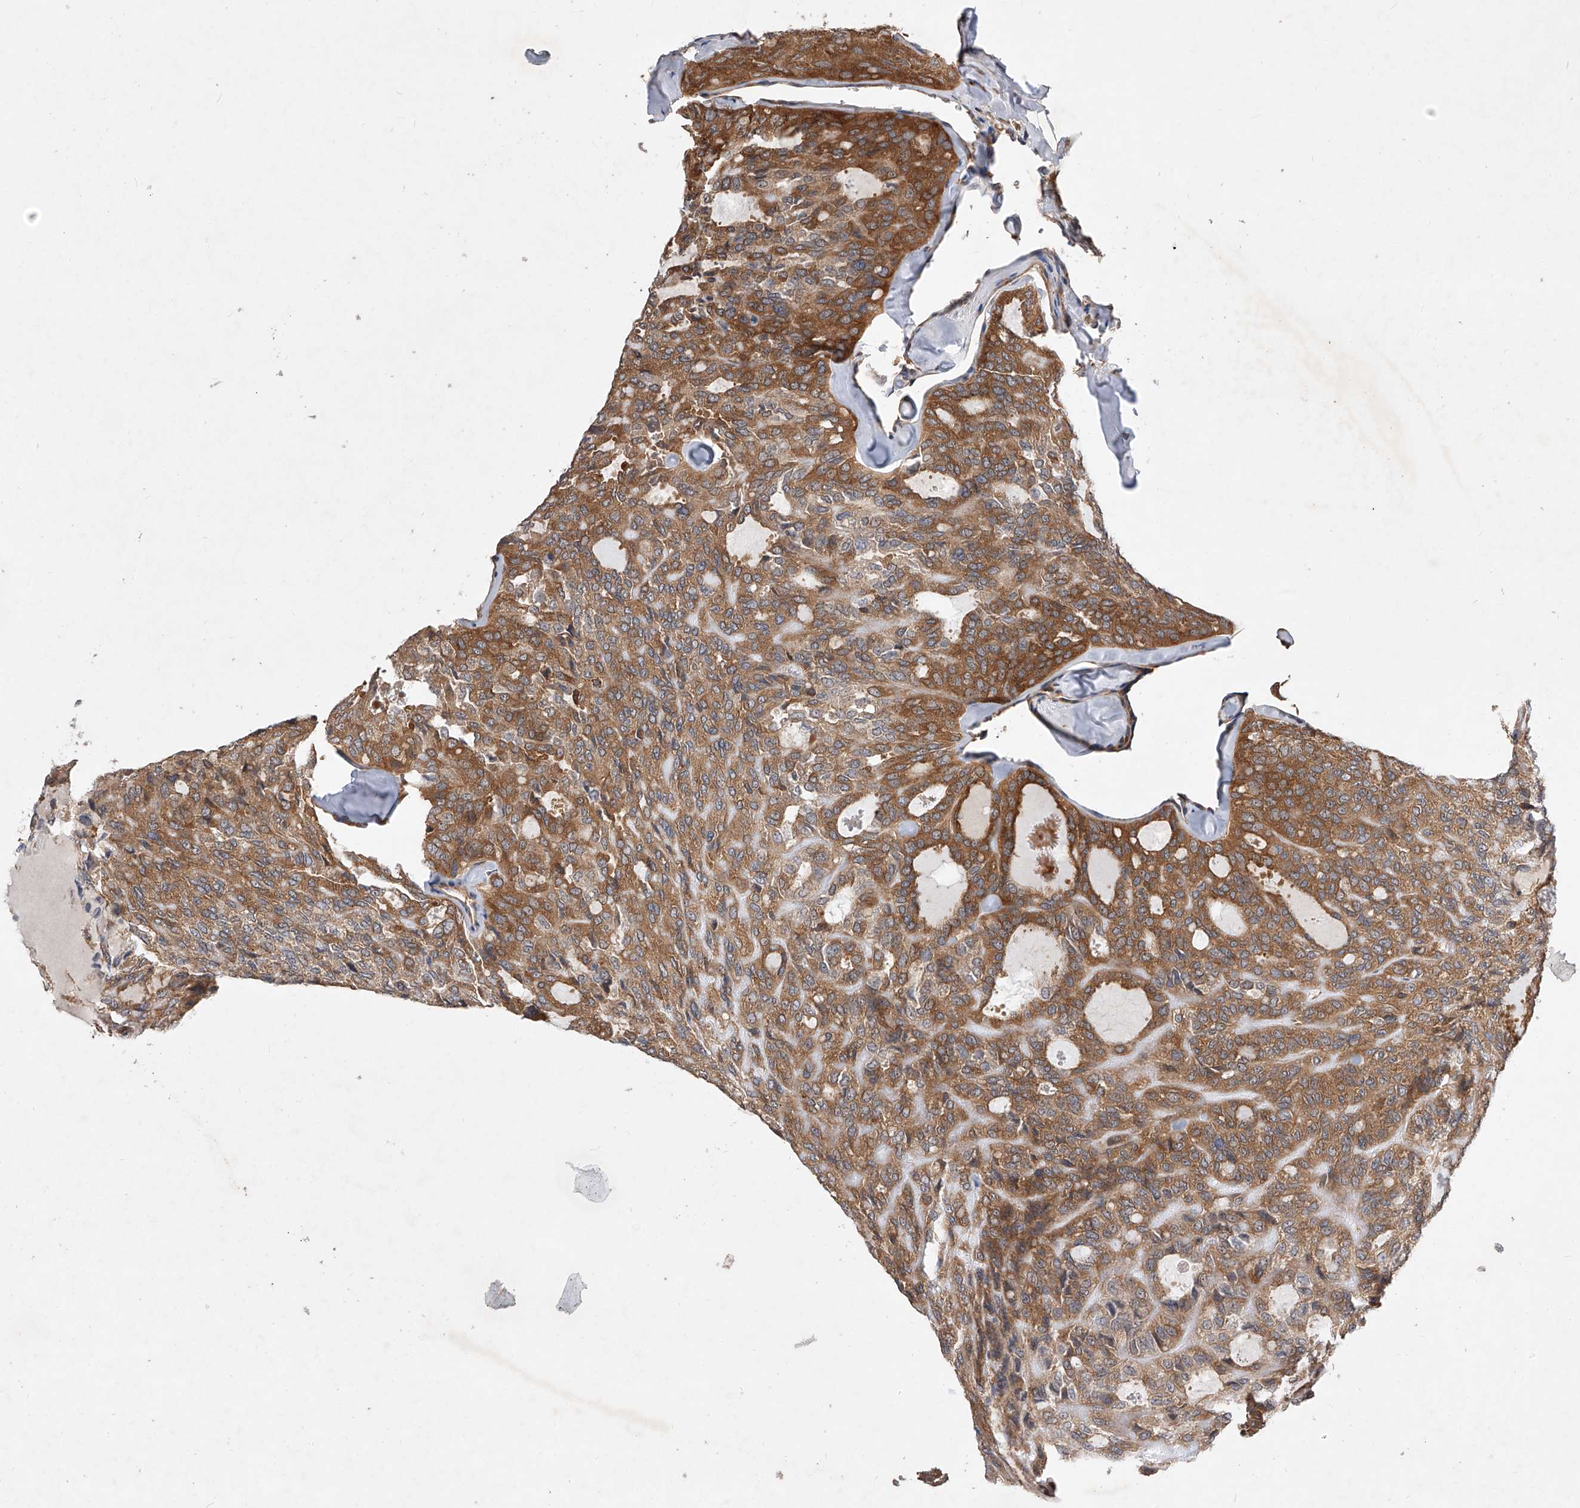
{"staining": {"intensity": "strong", "quantity": ">75%", "location": "cytoplasmic/membranous"}, "tissue": "thyroid cancer", "cell_type": "Tumor cells", "image_type": "cancer", "snomed": [{"axis": "morphology", "description": "Follicular adenoma carcinoma, NOS"}, {"axis": "topography", "description": "Thyroid gland"}], "caption": "Protein expression by IHC shows strong cytoplasmic/membranous positivity in about >75% of tumor cells in follicular adenoma carcinoma (thyroid).", "gene": "CFAP410", "patient": {"sex": "male", "age": 75}}